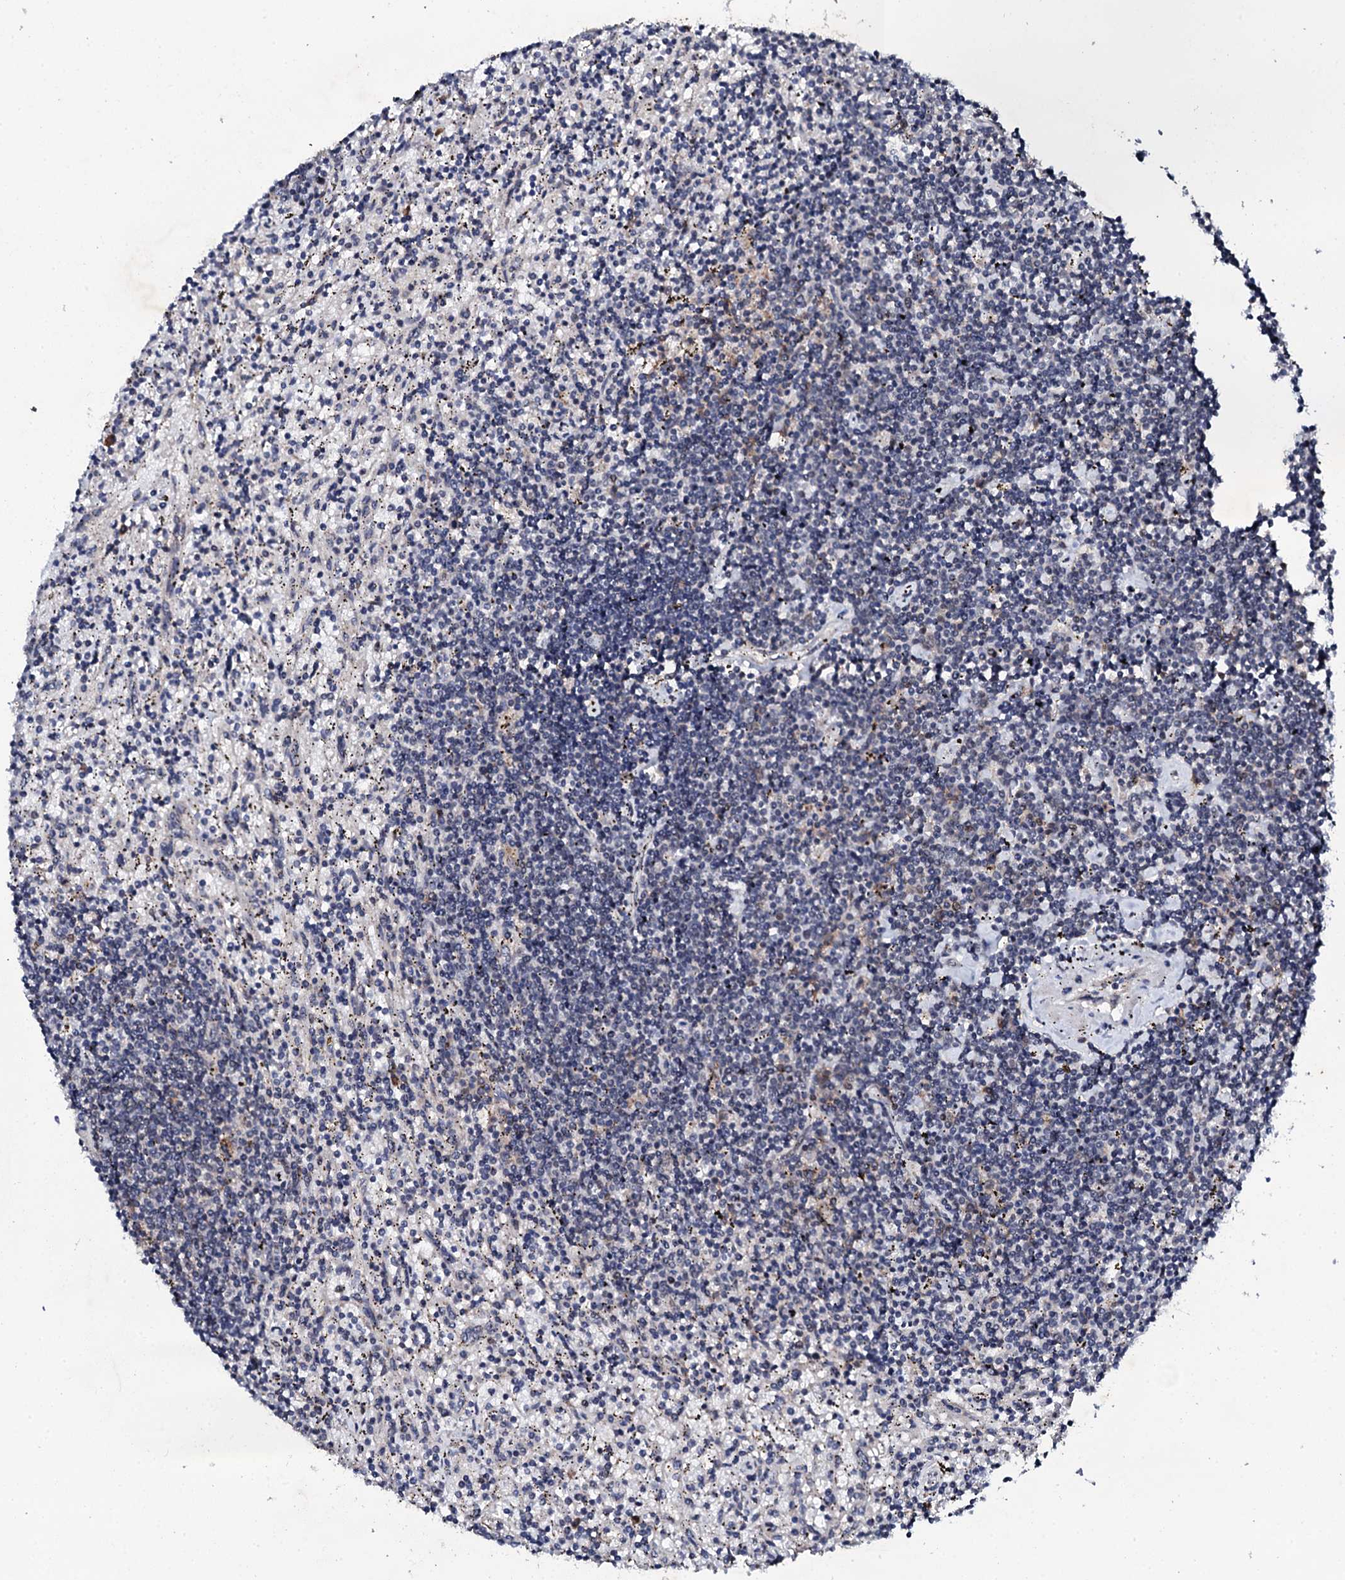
{"staining": {"intensity": "negative", "quantity": "none", "location": "none"}, "tissue": "lymphoma", "cell_type": "Tumor cells", "image_type": "cancer", "snomed": [{"axis": "morphology", "description": "Malignant lymphoma, non-Hodgkin's type, Low grade"}, {"axis": "topography", "description": "Spleen"}], "caption": "This is an immunohistochemistry micrograph of human low-grade malignant lymphoma, non-Hodgkin's type. There is no positivity in tumor cells.", "gene": "FAM111A", "patient": {"sex": "male", "age": 76}}